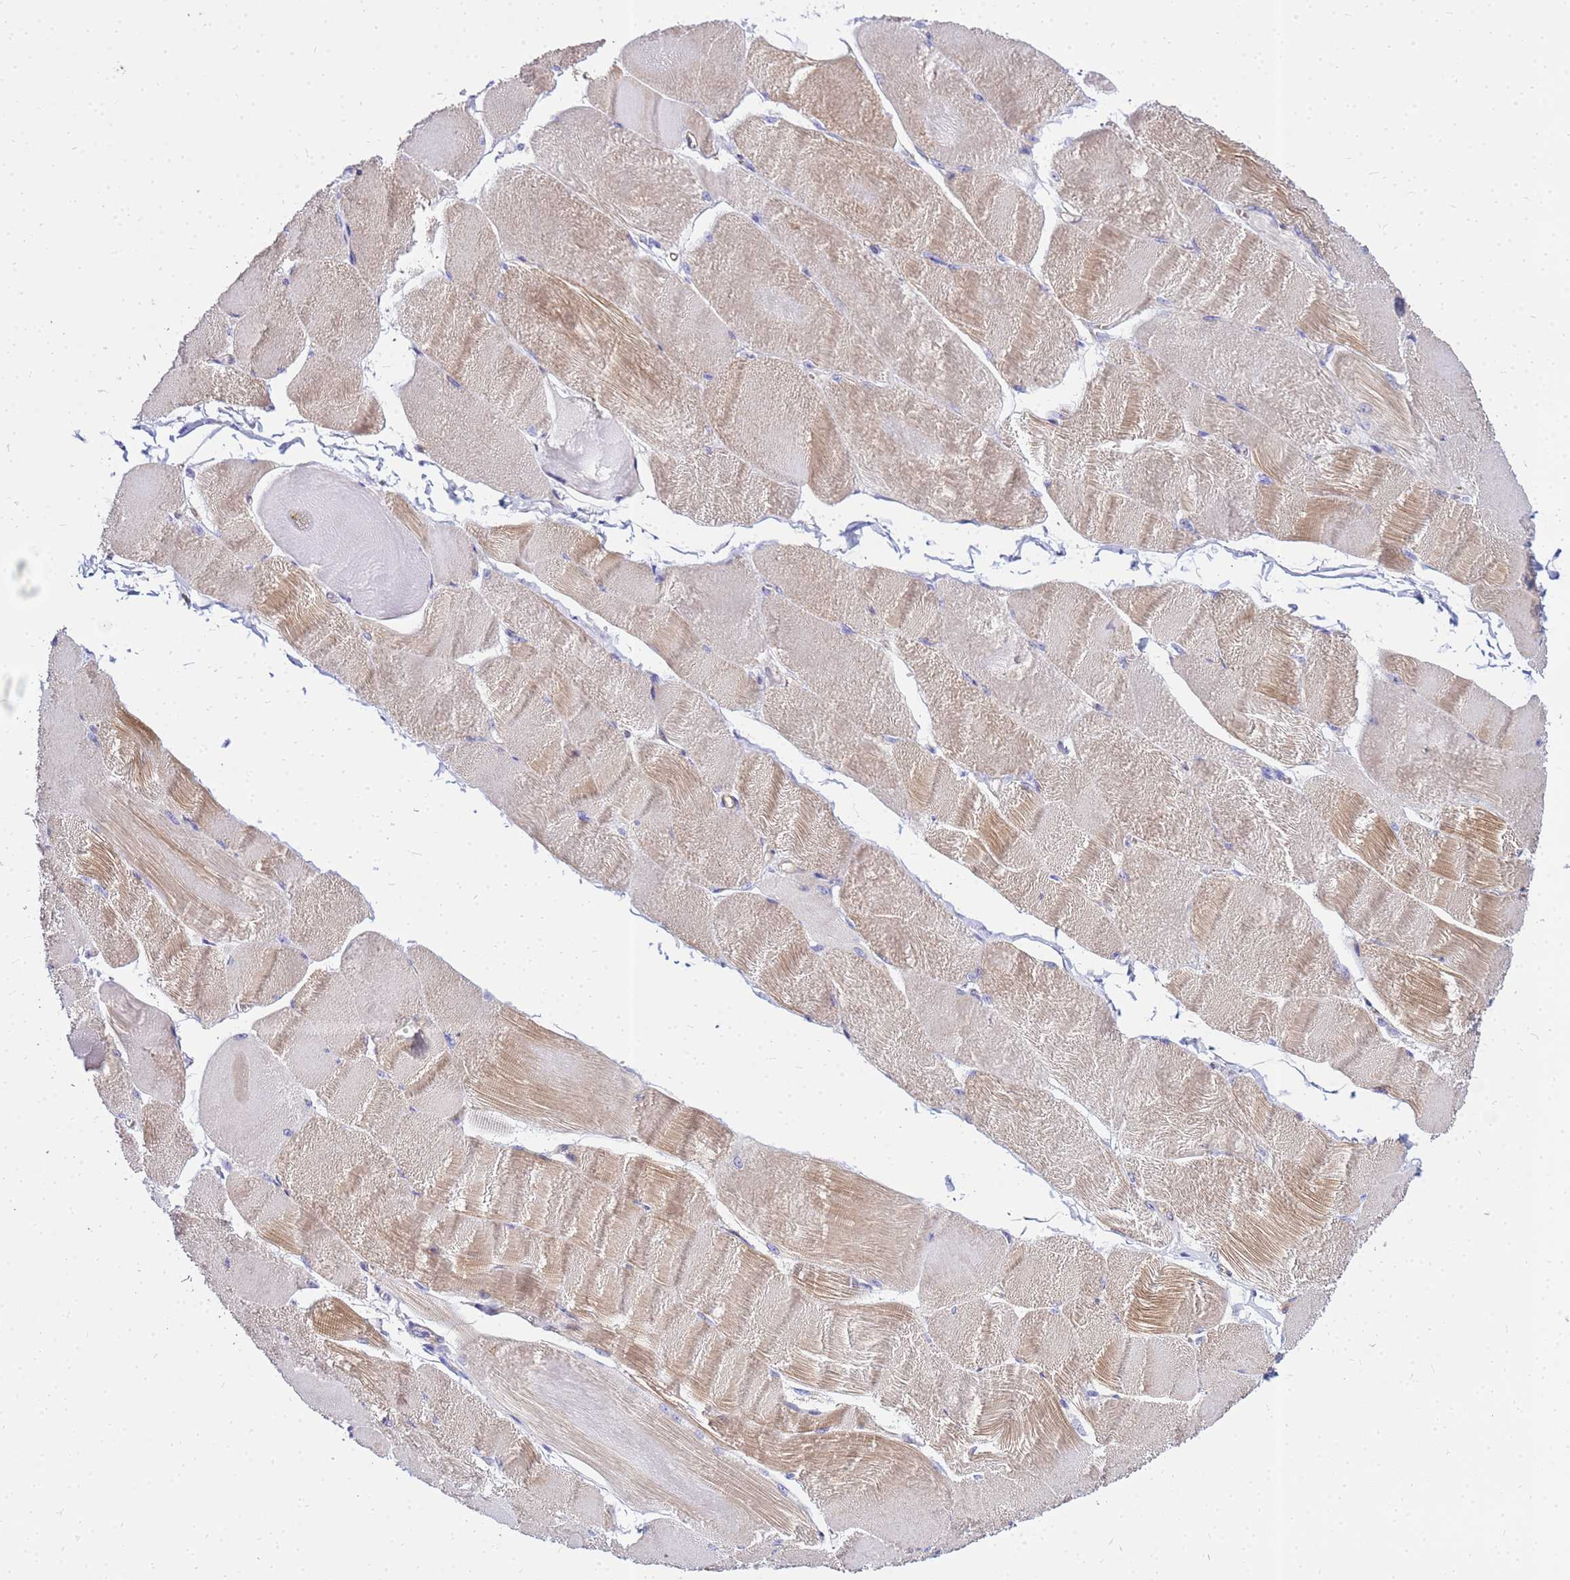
{"staining": {"intensity": "weak", "quantity": ">75%", "location": "cytoplasmic/membranous"}, "tissue": "skeletal muscle", "cell_type": "Myocytes", "image_type": "normal", "snomed": [{"axis": "morphology", "description": "Normal tissue, NOS"}, {"axis": "morphology", "description": "Basal cell carcinoma"}, {"axis": "topography", "description": "Skeletal muscle"}], "caption": "High-power microscopy captured an immunohistochemistry (IHC) micrograph of unremarkable skeletal muscle, revealing weak cytoplasmic/membranous expression in about >75% of myocytes. Nuclei are stained in blue.", "gene": "HERC5", "patient": {"sex": "female", "age": 64}}